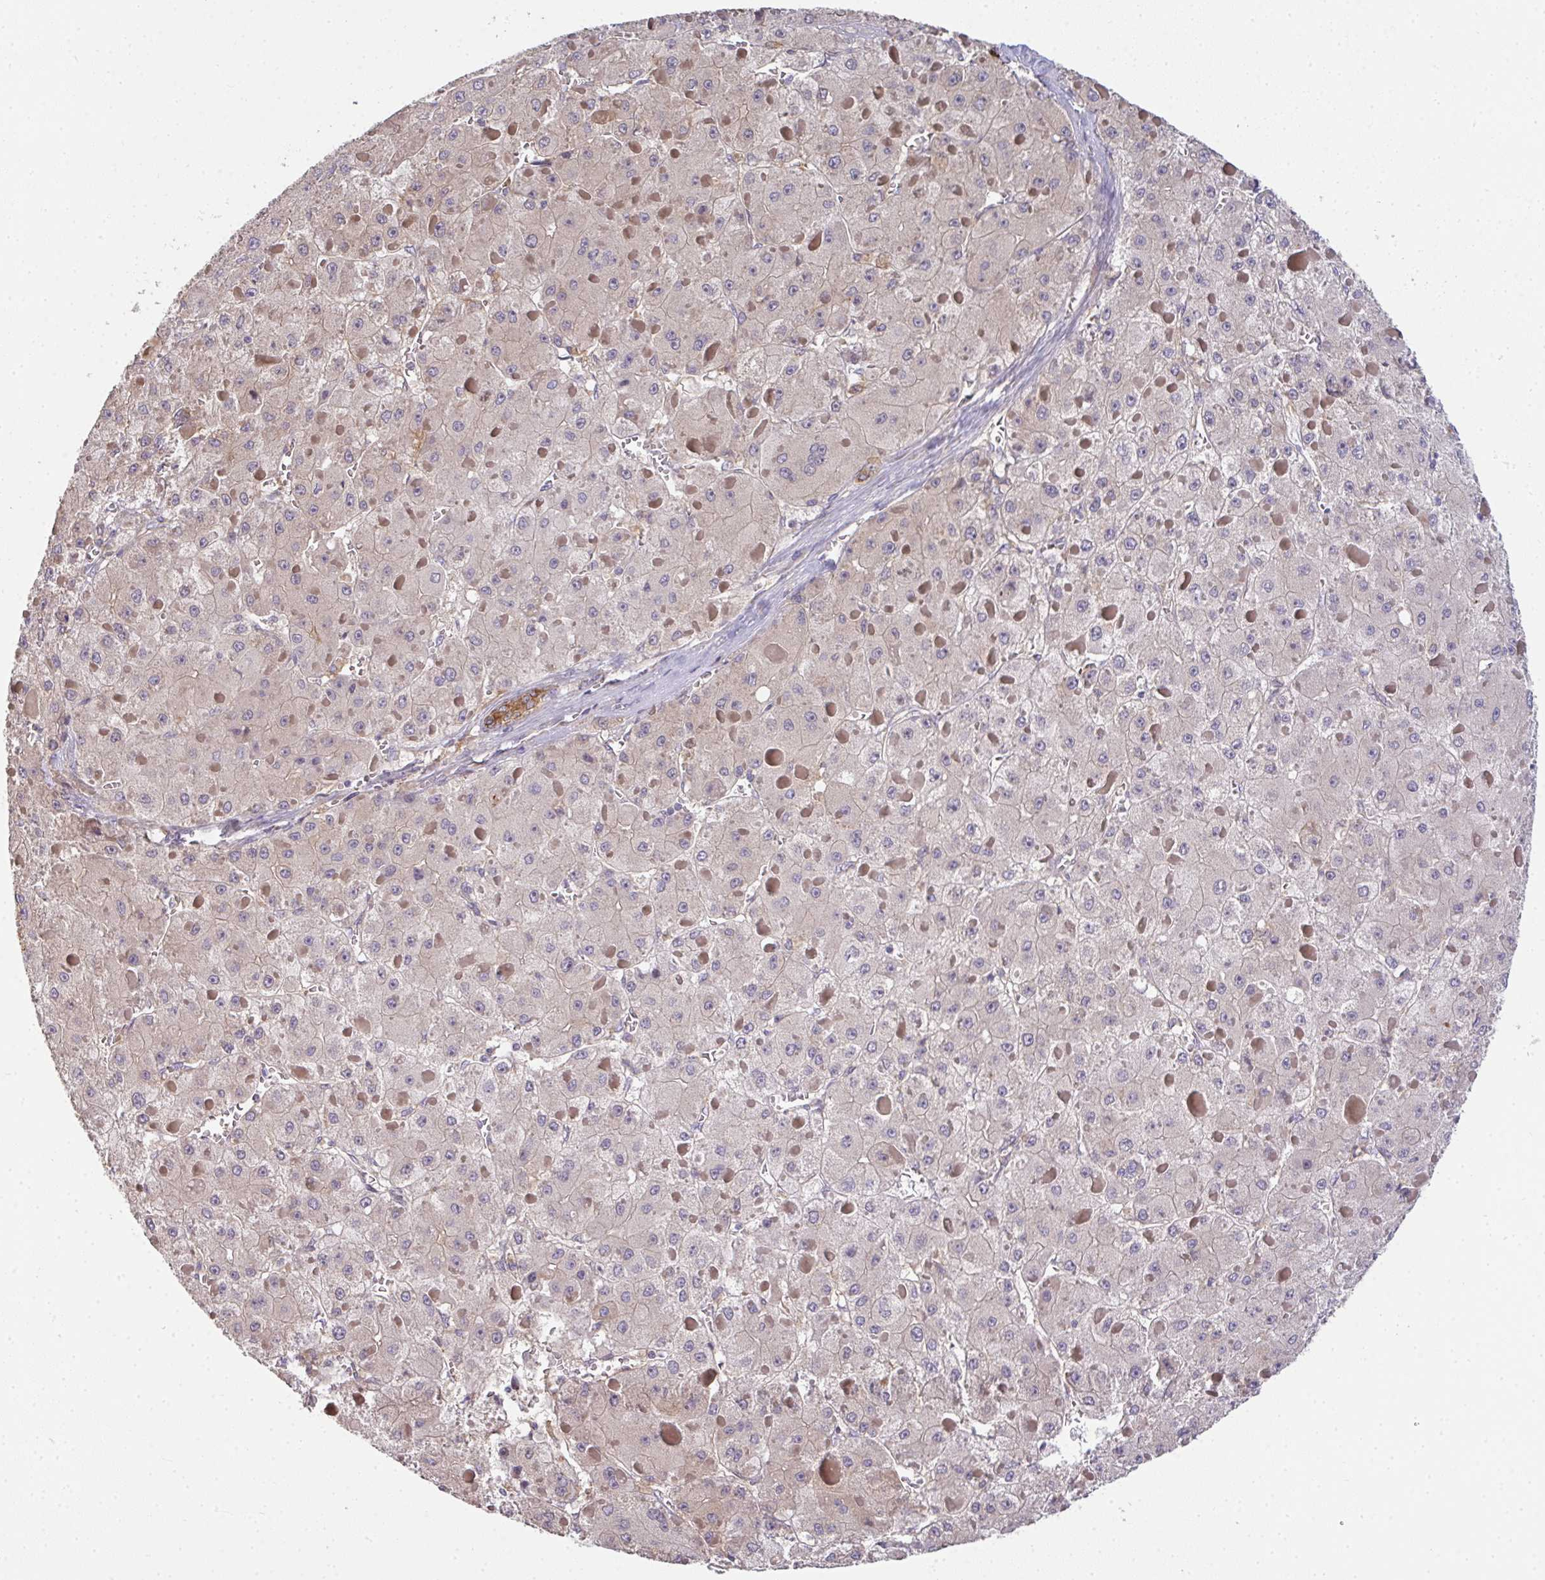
{"staining": {"intensity": "negative", "quantity": "none", "location": "none"}, "tissue": "liver cancer", "cell_type": "Tumor cells", "image_type": "cancer", "snomed": [{"axis": "morphology", "description": "Carcinoma, Hepatocellular, NOS"}, {"axis": "topography", "description": "Liver"}], "caption": "The histopathology image reveals no staining of tumor cells in liver hepatocellular carcinoma. (DAB IHC, high magnification).", "gene": "EEF1AKMT1", "patient": {"sex": "female", "age": 73}}